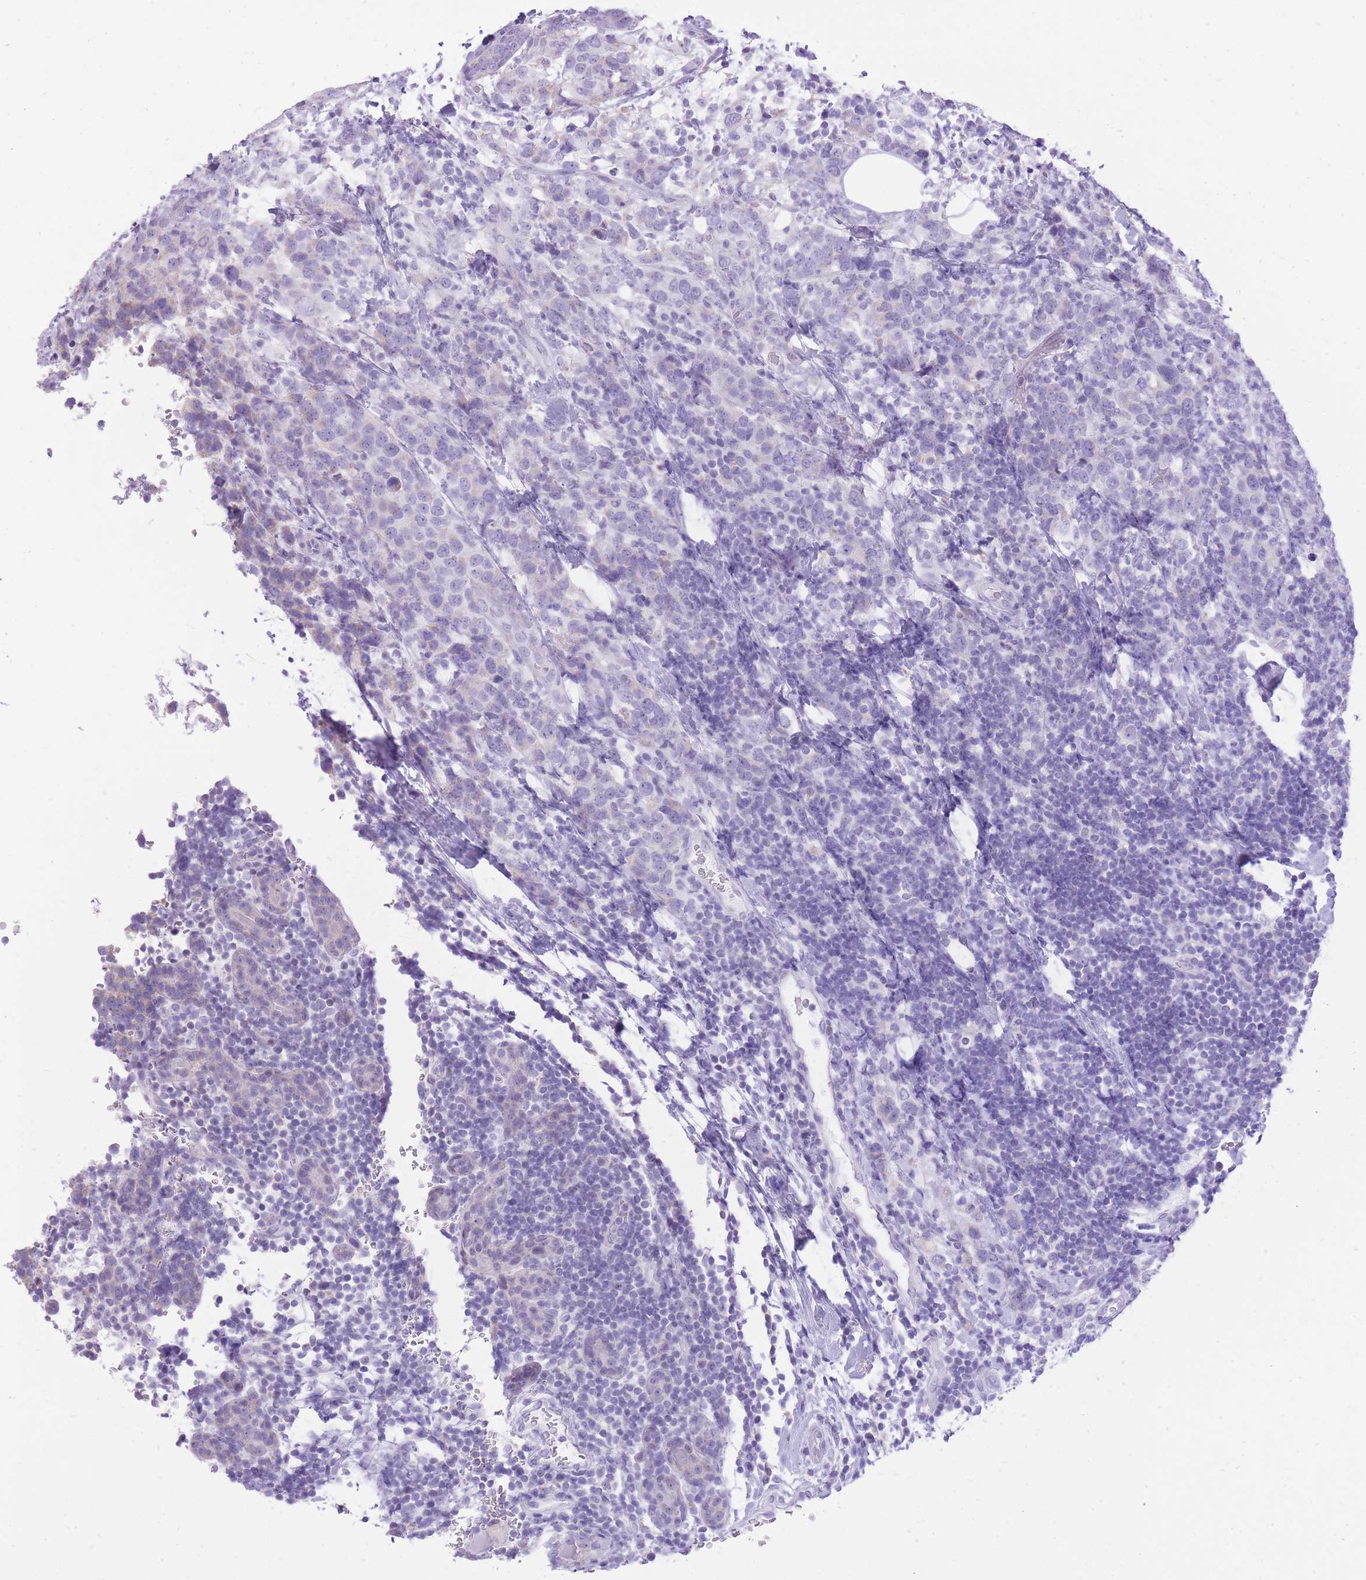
{"staining": {"intensity": "negative", "quantity": "none", "location": "none"}, "tissue": "breast cancer", "cell_type": "Tumor cells", "image_type": "cancer", "snomed": [{"axis": "morphology", "description": "Lobular carcinoma"}, {"axis": "topography", "description": "Breast"}], "caption": "Tumor cells are negative for brown protein staining in lobular carcinoma (breast).", "gene": "SLC4A4", "patient": {"sex": "female", "age": 59}}